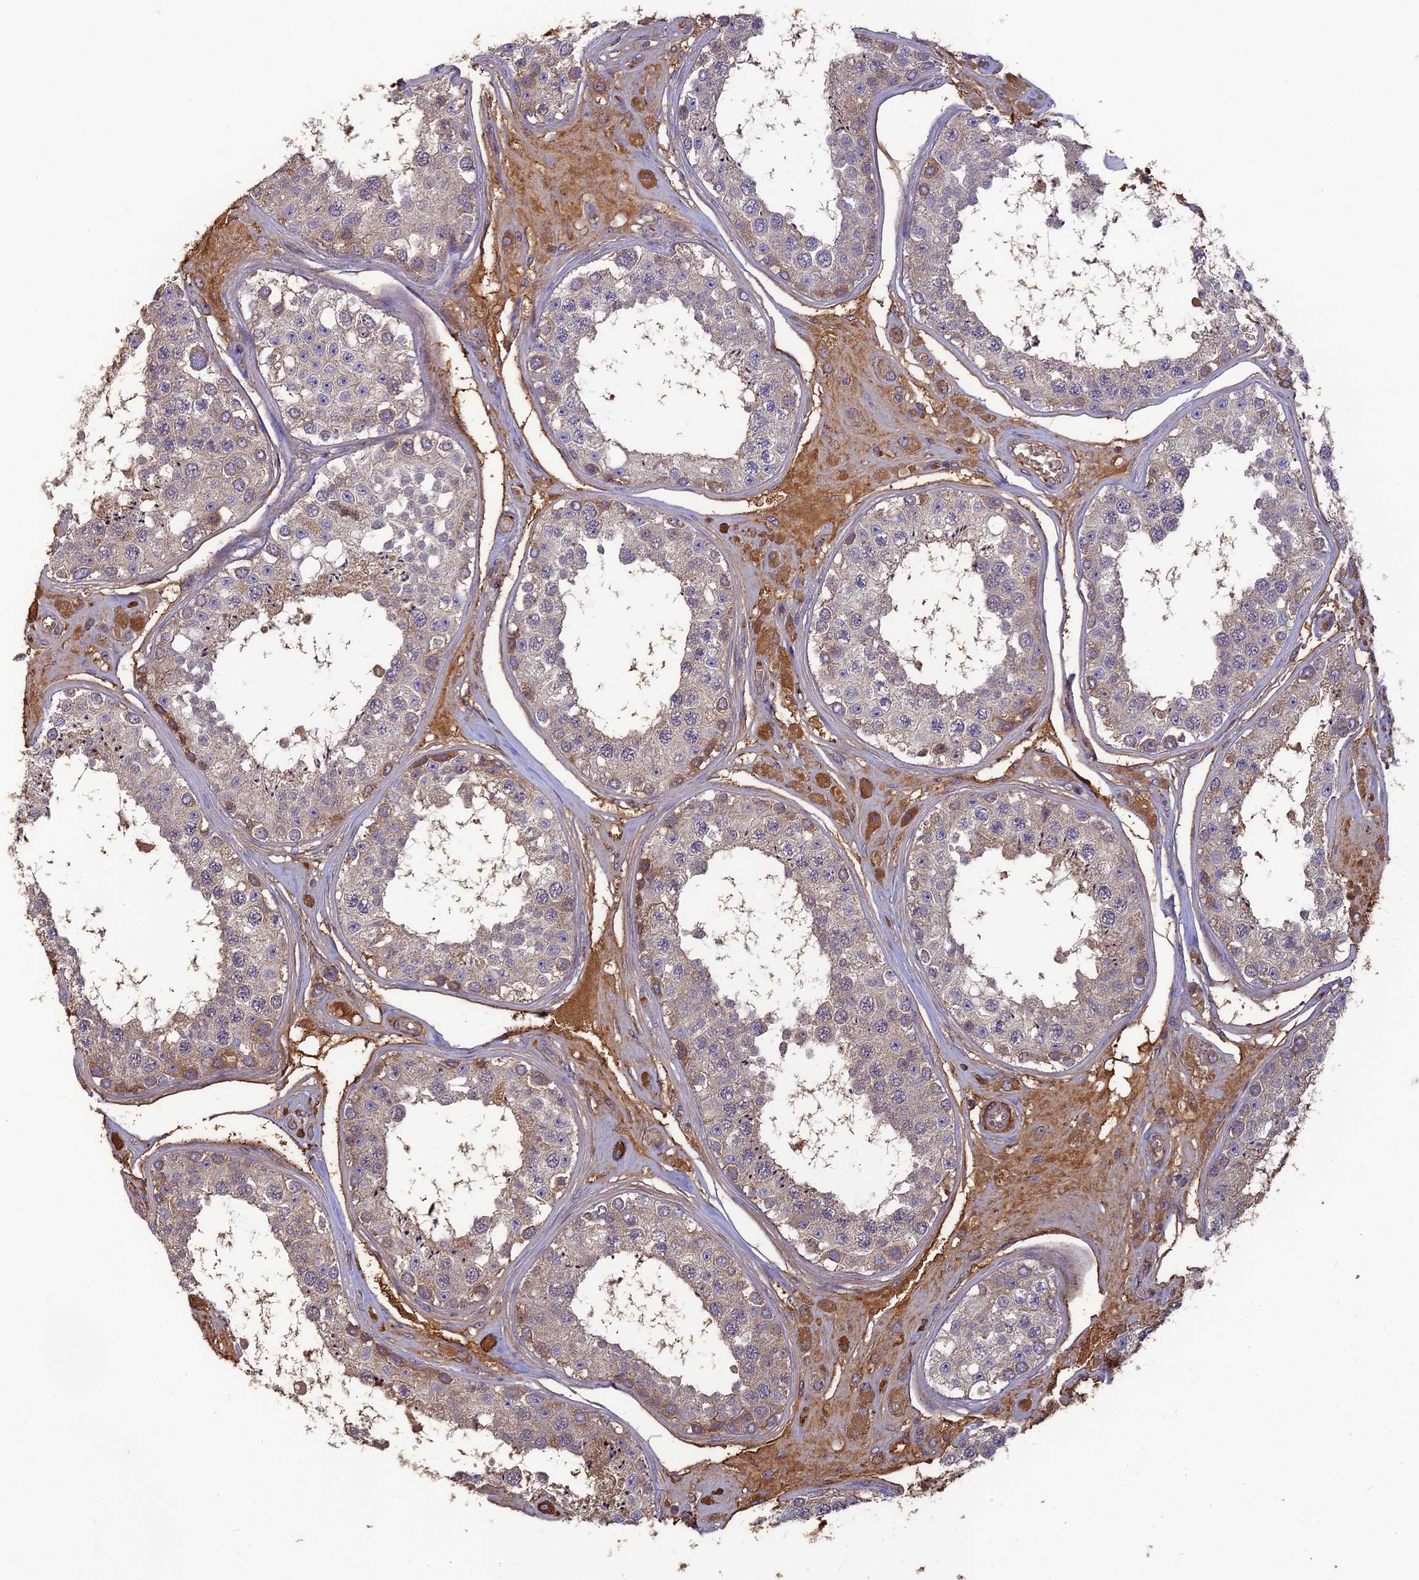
{"staining": {"intensity": "moderate", "quantity": "<25%", "location": "cytoplasmic/membranous"}, "tissue": "testis", "cell_type": "Cells in seminiferous ducts", "image_type": "normal", "snomed": [{"axis": "morphology", "description": "Normal tissue, NOS"}, {"axis": "topography", "description": "Testis"}], "caption": "Moderate cytoplasmic/membranous expression for a protein is seen in about <25% of cells in seminiferous ducts of normal testis using immunohistochemistry (IHC).", "gene": "ERMAP", "patient": {"sex": "male", "age": 25}}